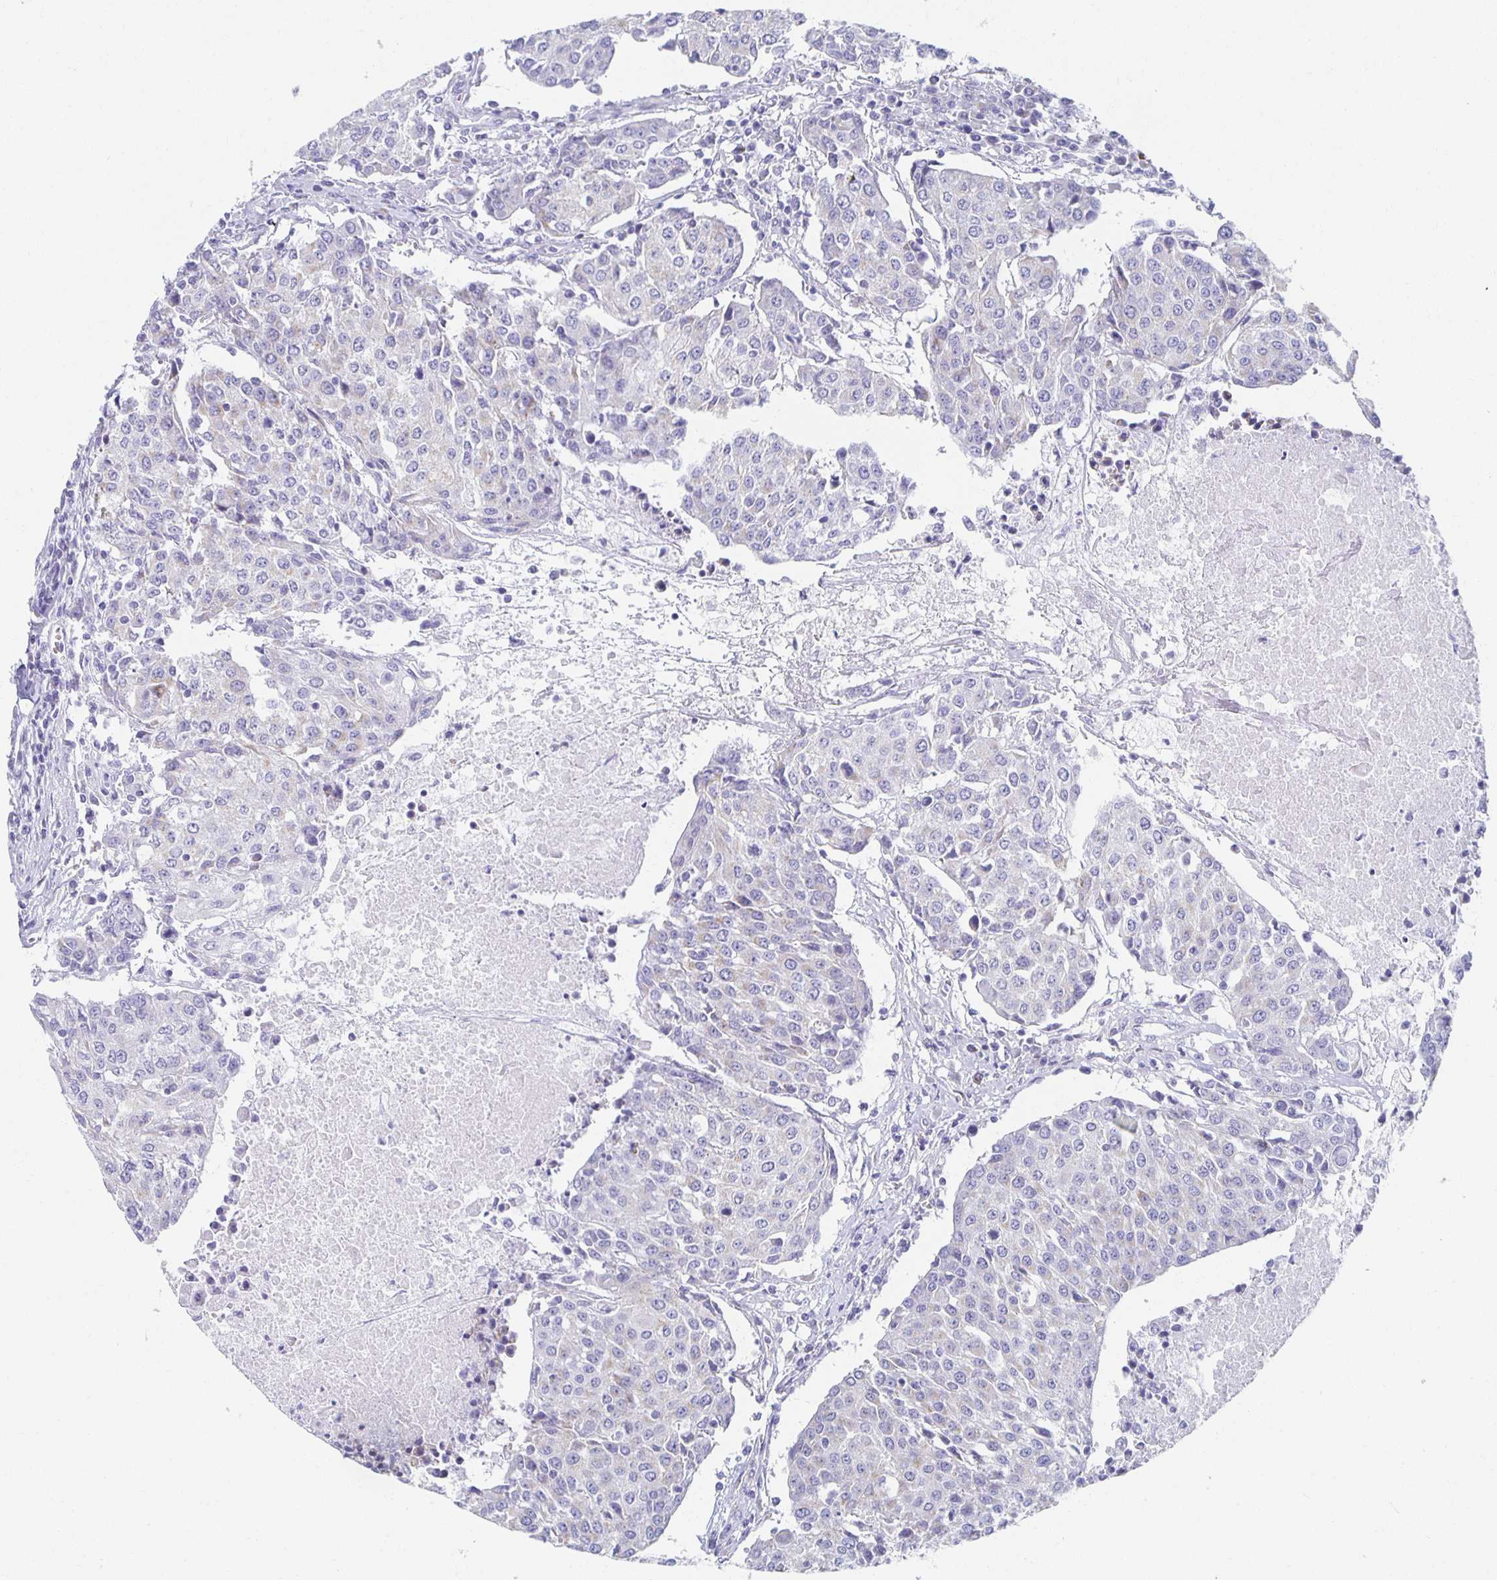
{"staining": {"intensity": "weak", "quantity": "<25%", "location": "cytoplasmic/membranous"}, "tissue": "urothelial cancer", "cell_type": "Tumor cells", "image_type": "cancer", "snomed": [{"axis": "morphology", "description": "Urothelial carcinoma, High grade"}, {"axis": "topography", "description": "Urinary bladder"}], "caption": "This is a micrograph of immunohistochemistry (IHC) staining of urothelial cancer, which shows no positivity in tumor cells.", "gene": "TEX44", "patient": {"sex": "female", "age": 85}}